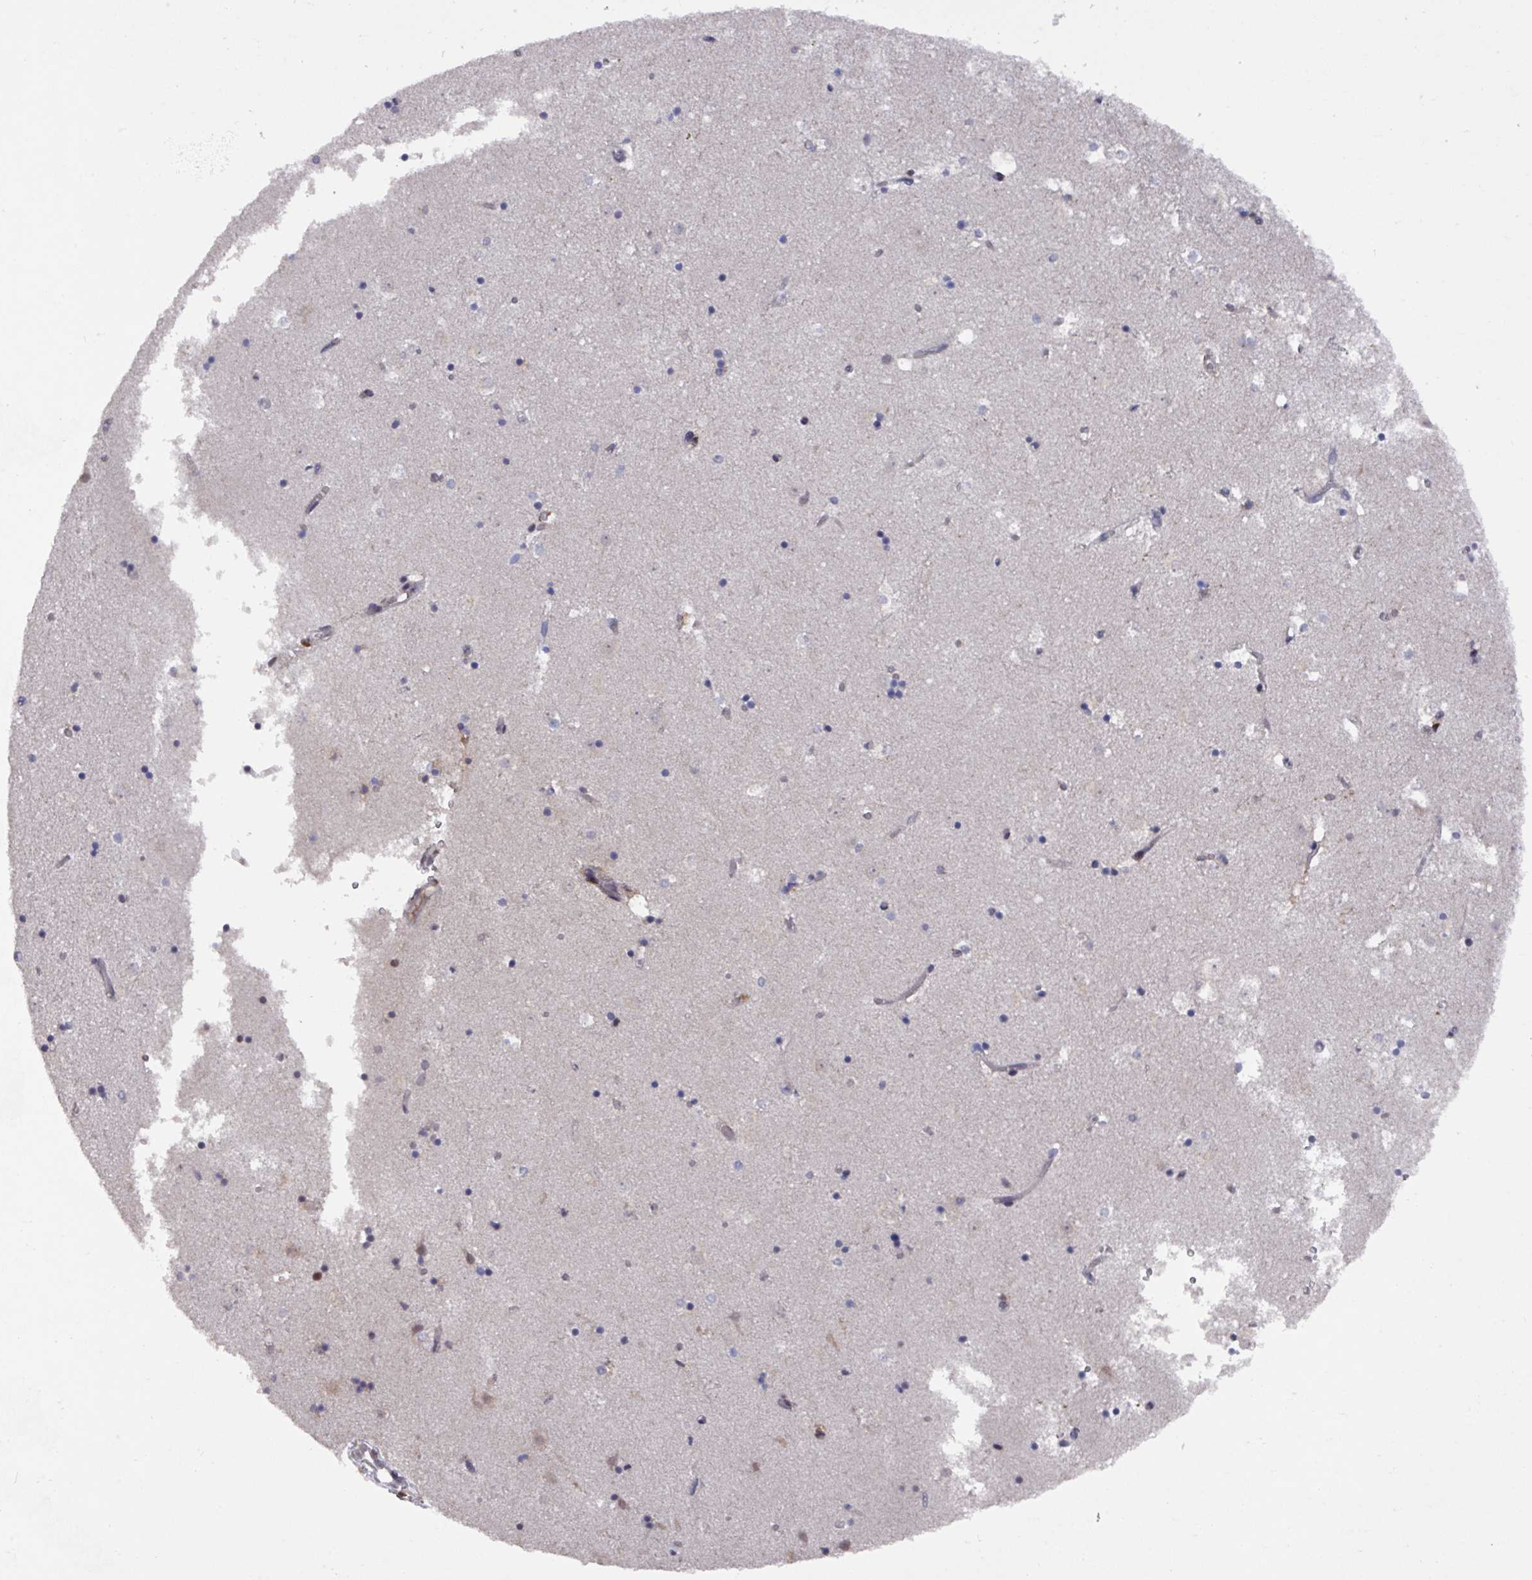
{"staining": {"intensity": "negative", "quantity": "none", "location": "none"}, "tissue": "caudate", "cell_type": "Glial cells", "image_type": "normal", "snomed": [{"axis": "morphology", "description": "Normal tissue, NOS"}, {"axis": "topography", "description": "Lateral ventricle wall"}], "caption": "The photomicrograph shows no significant expression in glial cells of caudate. (DAB immunohistochemistry (IHC) visualized using brightfield microscopy, high magnification).", "gene": "PRRX1", "patient": {"sex": "female", "age": 52}}